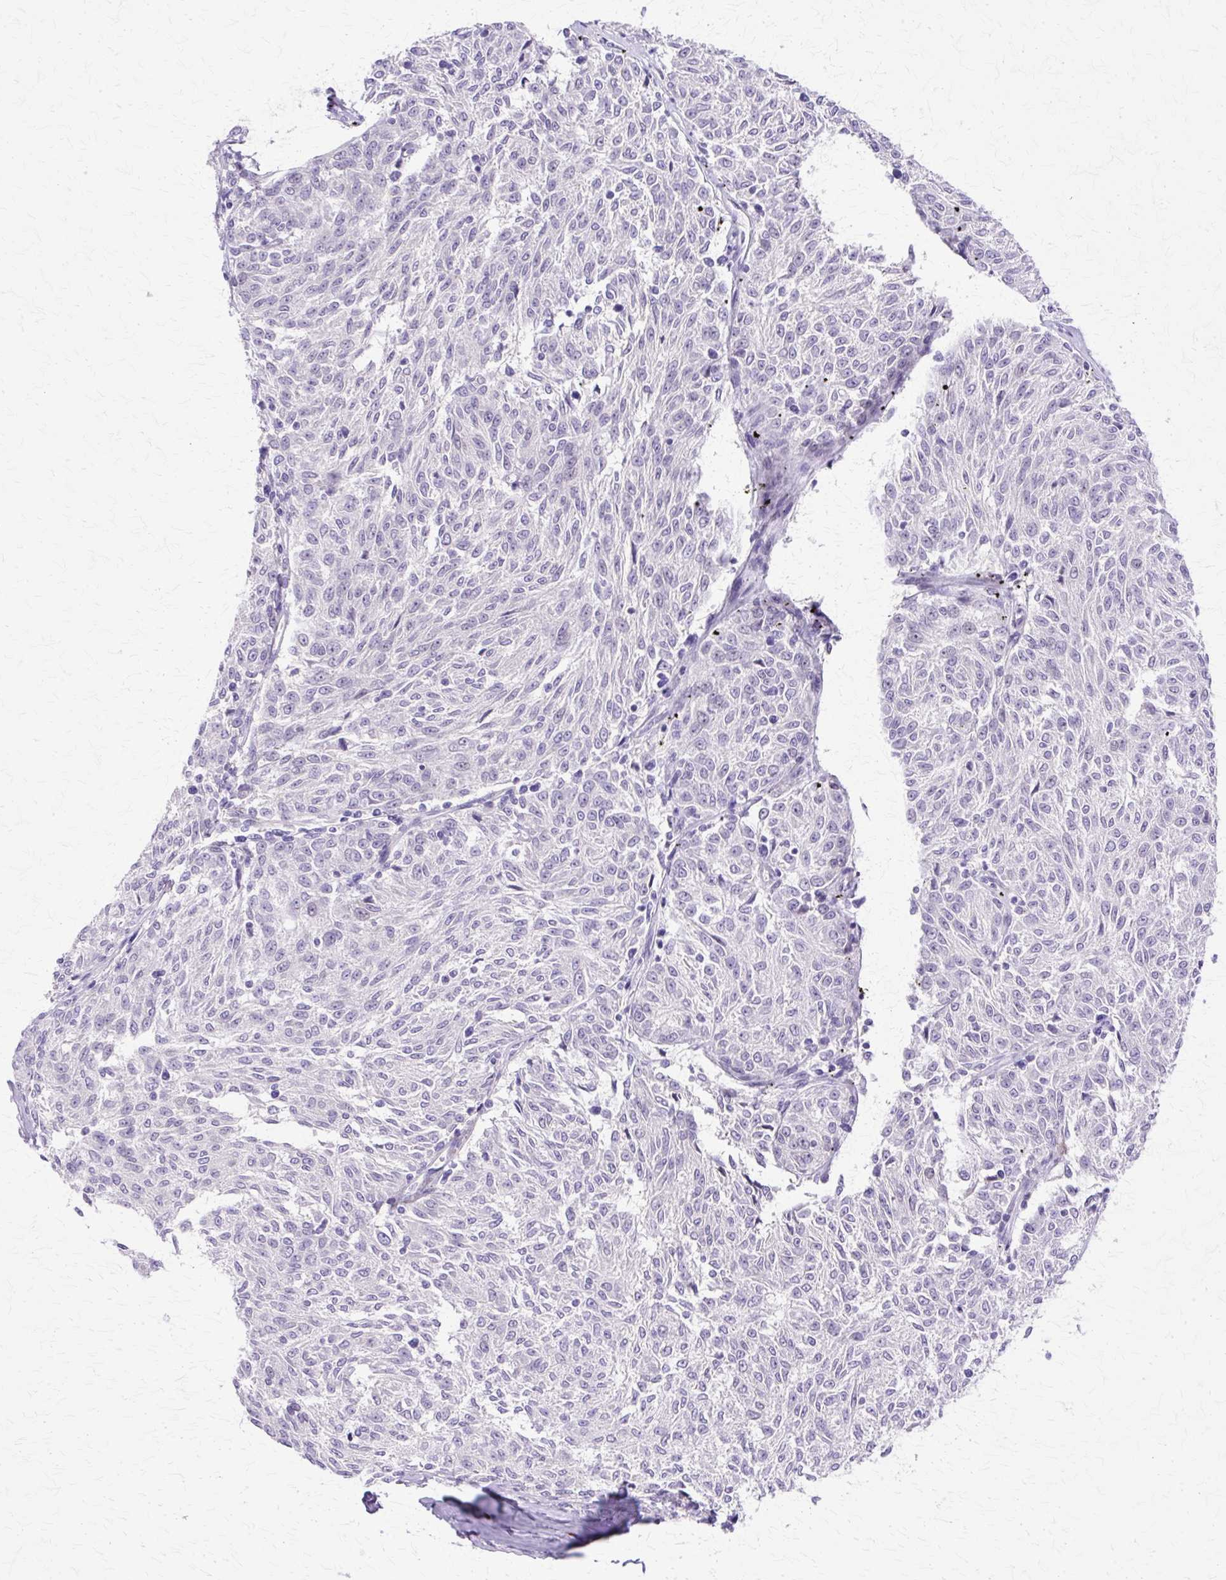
{"staining": {"intensity": "negative", "quantity": "none", "location": "none"}, "tissue": "melanoma", "cell_type": "Tumor cells", "image_type": "cancer", "snomed": [{"axis": "morphology", "description": "Malignant melanoma, NOS"}, {"axis": "topography", "description": "Skin"}], "caption": "DAB (3,3'-diaminobenzidine) immunohistochemical staining of malignant melanoma demonstrates no significant expression in tumor cells. (IHC, brightfield microscopy, high magnification).", "gene": "TBC1D3G", "patient": {"sex": "female", "age": 72}}